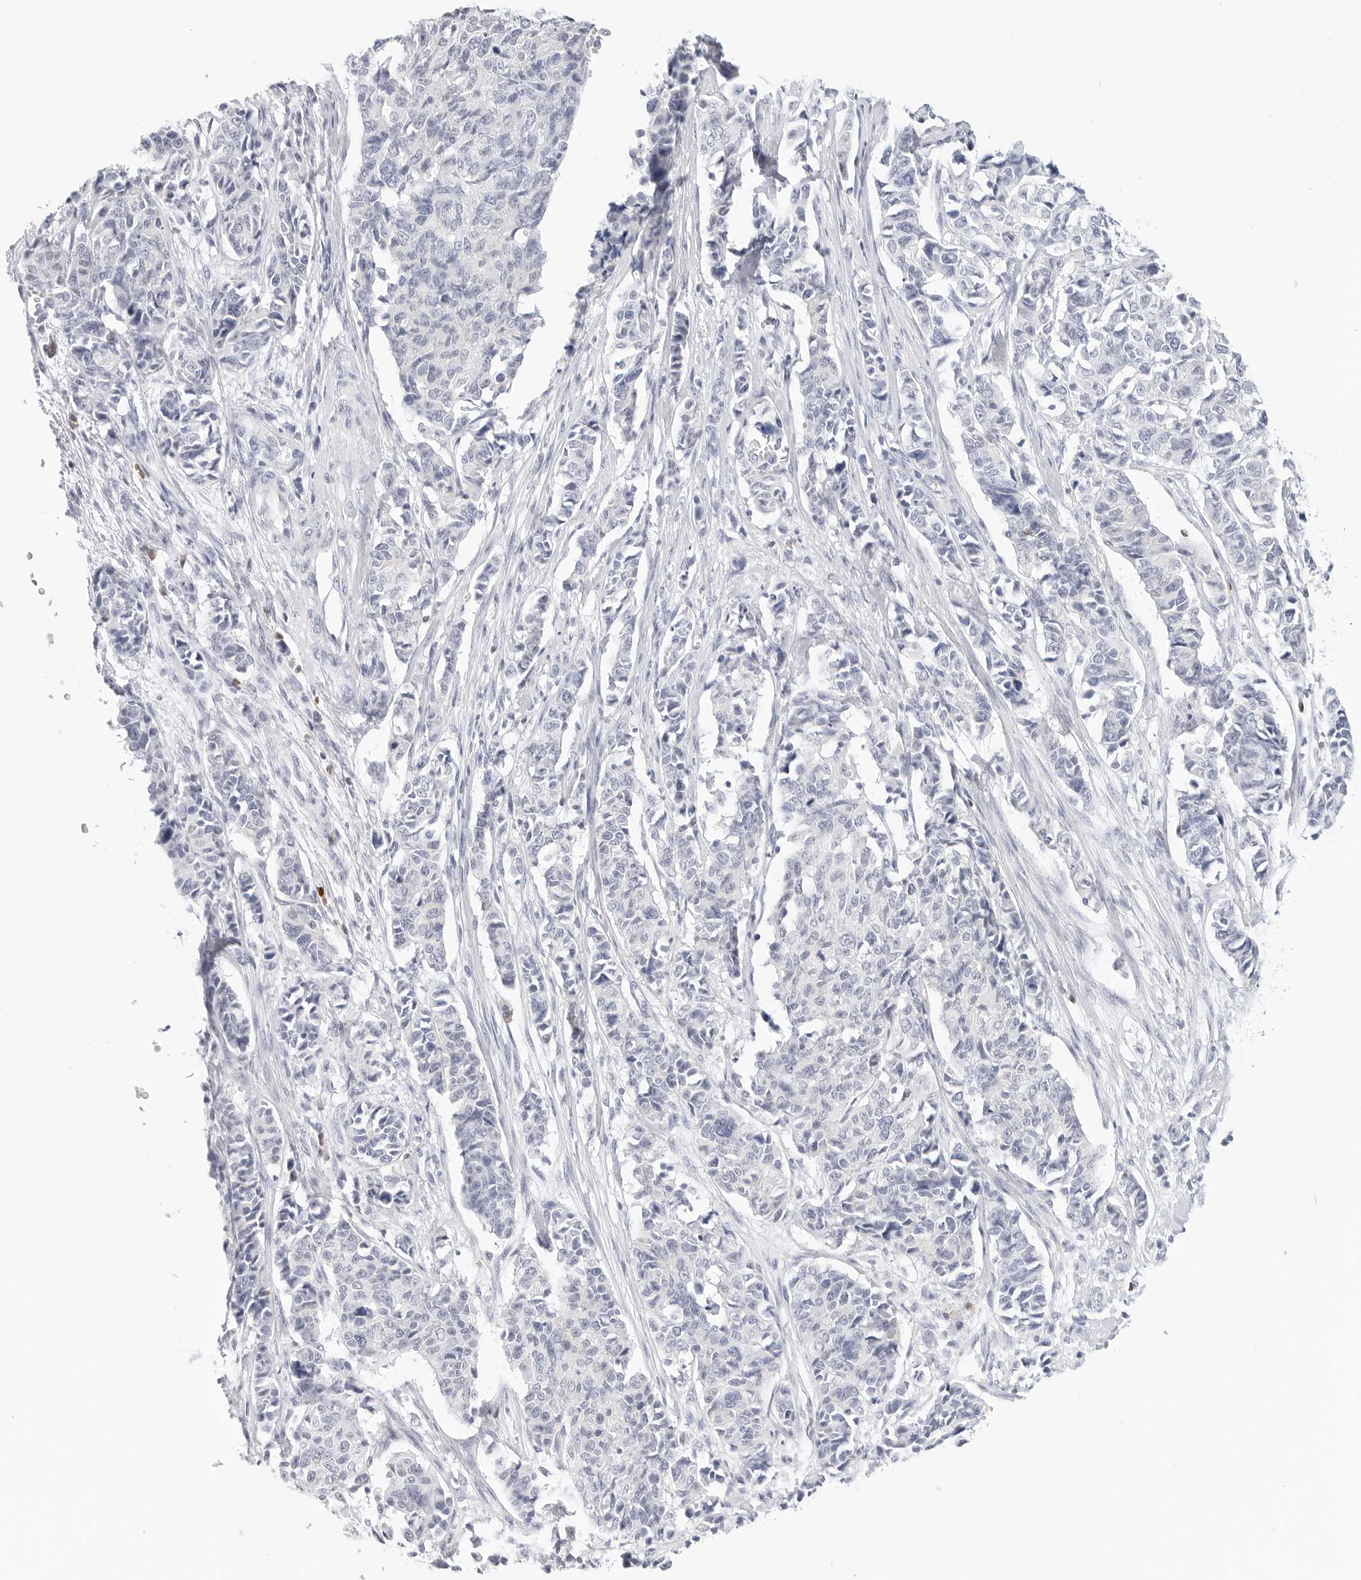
{"staining": {"intensity": "negative", "quantity": "none", "location": "none"}, "tissue": "cervical cancer", "cell_type": "Tumor cells", "image_type": "cancer", "snomed": [{"axis": "morphology", "description": "Normal tissue, NOS"}, {"axis": "morphology", "description": "Squamous cell carcinoma, NOS"}, {"axis": "topography", "description": "Cervix"}], "caption": "This is an immunohistochemistry photomicrograph of cervical cancer (squamous cell carcinoma). There is no staining in tumor cells.", "gene": "SLC9A3R1", "patient": {"sex": "female", "age": 35}}